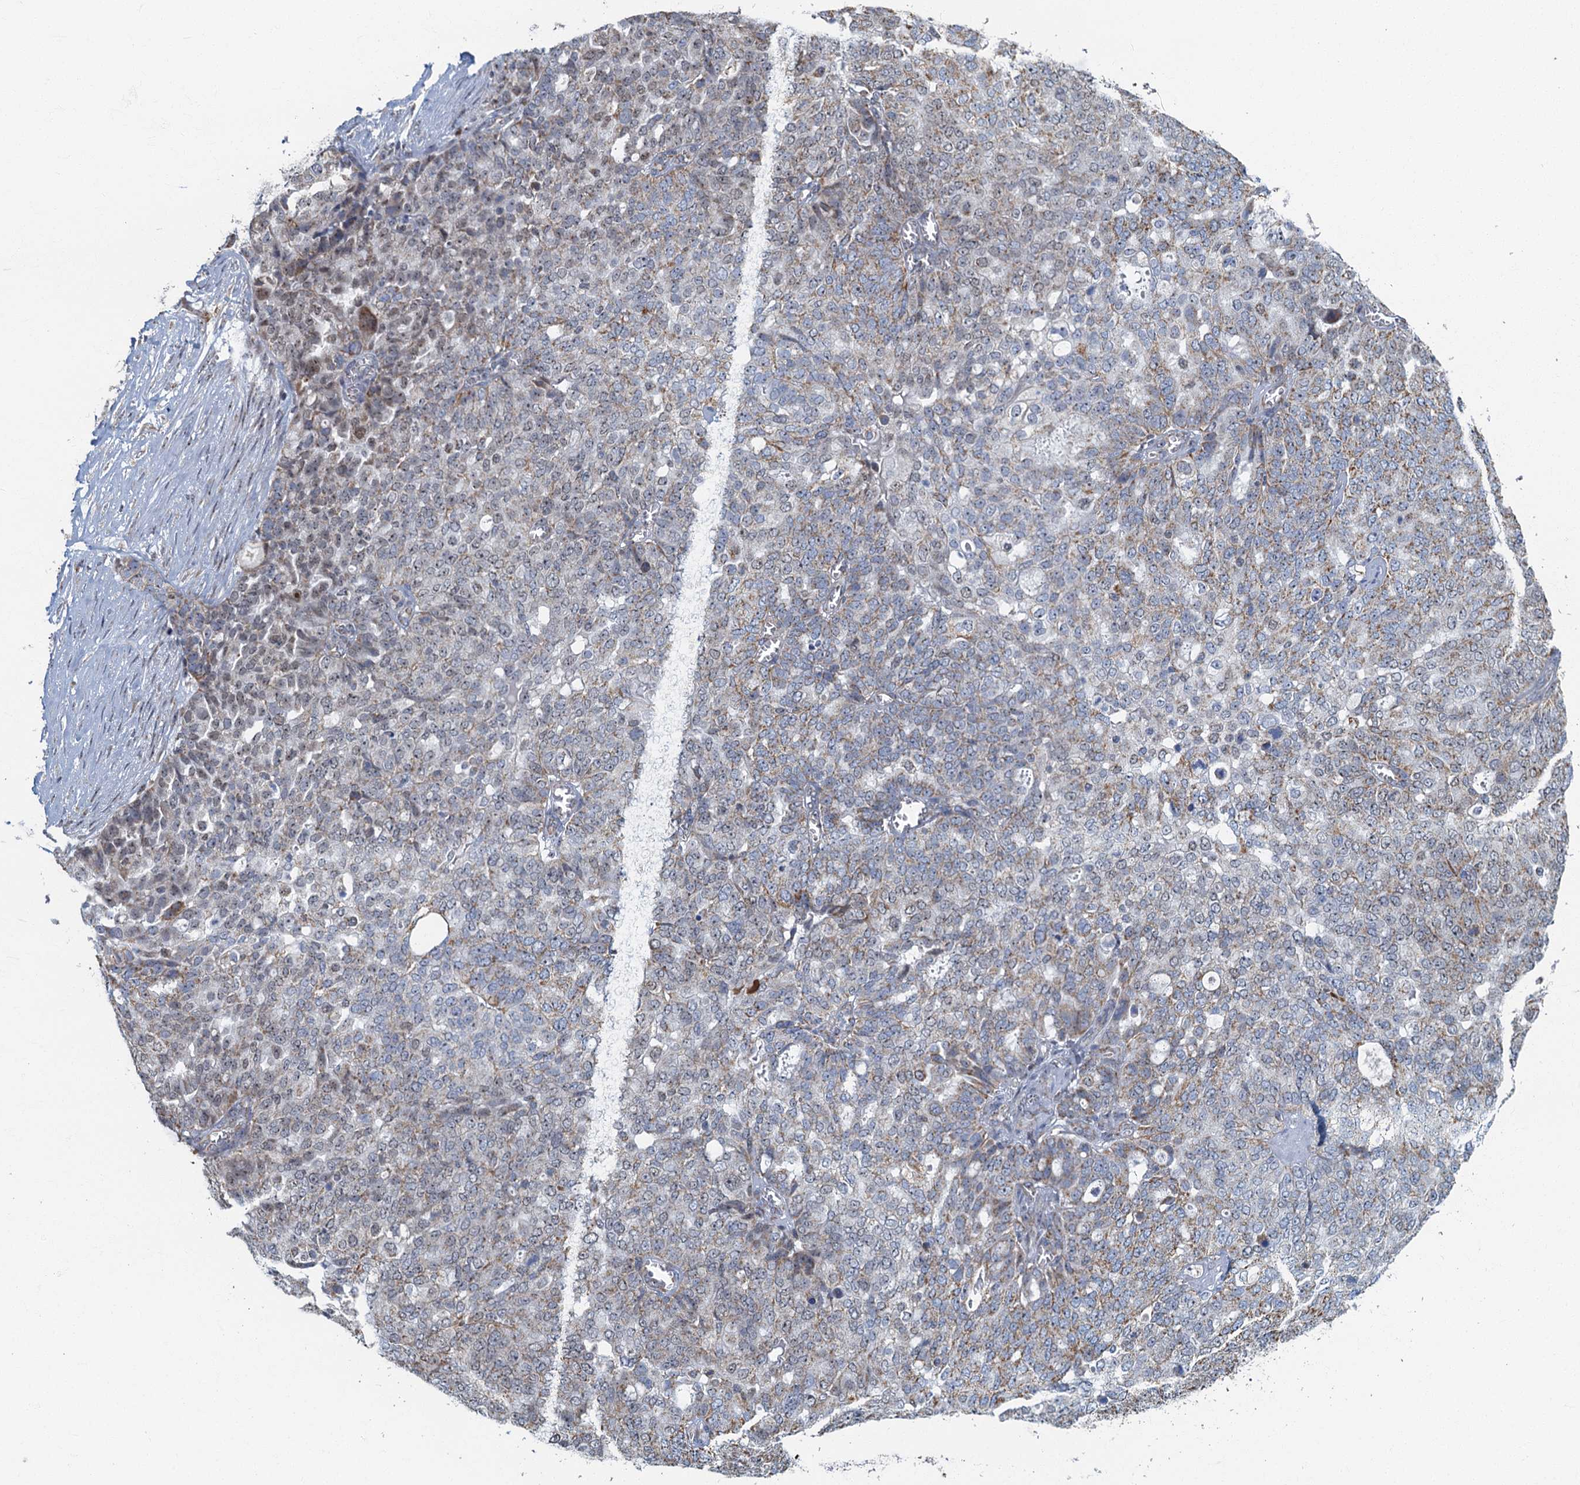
{"staining": {"intensity": "weak", "quantity": "25%-75%", "location": "cytoplasmic/membranous"}, "tissue": "ovarian cancer", "cell_type": "Tumor cells", "image_type": "cancer", "snomed": [{"axis": "morphology", "description": "Cystadenocarcinoma, serous, NOS"}, {"axis": "topography", "description": "Soft tissue"}, {"axis": "topography", "description": "Ovary"}], "caption": "Serous cystadenocarcinoma (ovarian) tissue exhibits weak cytoplasmic/membranous staining in about 25%-75% of tumor cells", "gene": "RAD9B", "patient": {"sex": "female", "age": 57}}